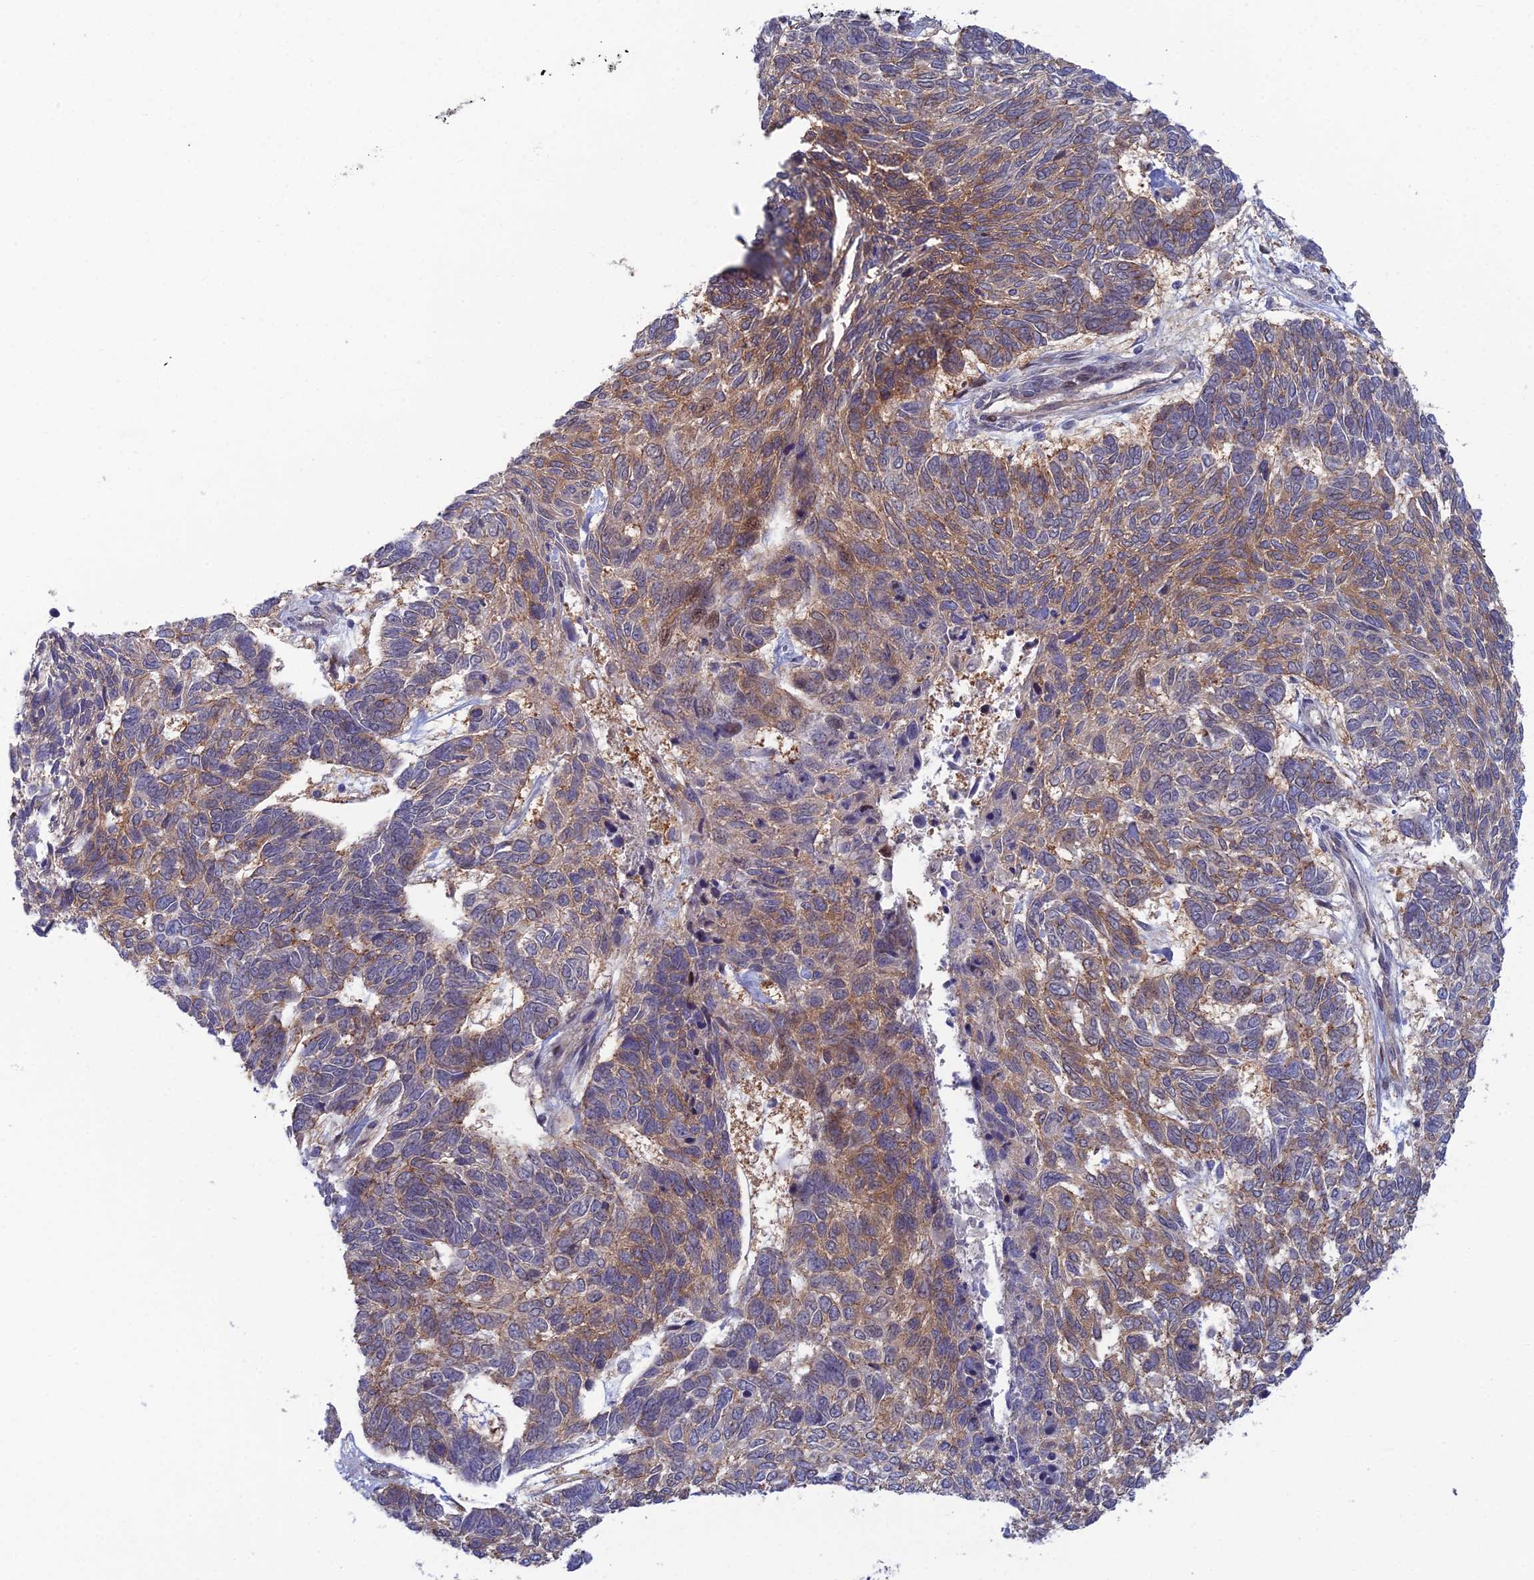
{"staining": {"intensity": "moderate", "quantity": "<25%", "location": "cytoplasmic/membranous,nuclear"}, "tissue": "skin cancer", "cell_type": "Tumor cells", "image_type": "cancer", "snomed": [{"axis": "morphology", "description": "Basal cell carcinoma"}, {"axis": "topography", "description": "Skin"}], "caption": "This histopathology image reveals IHC staining of skin cancer, with low moderate cytoplasmic/membranous and nuclear staining in approximately <25% of tumor cells.", "gene": "ABHD1", "patient": {"sex": "female", "age": 65}}